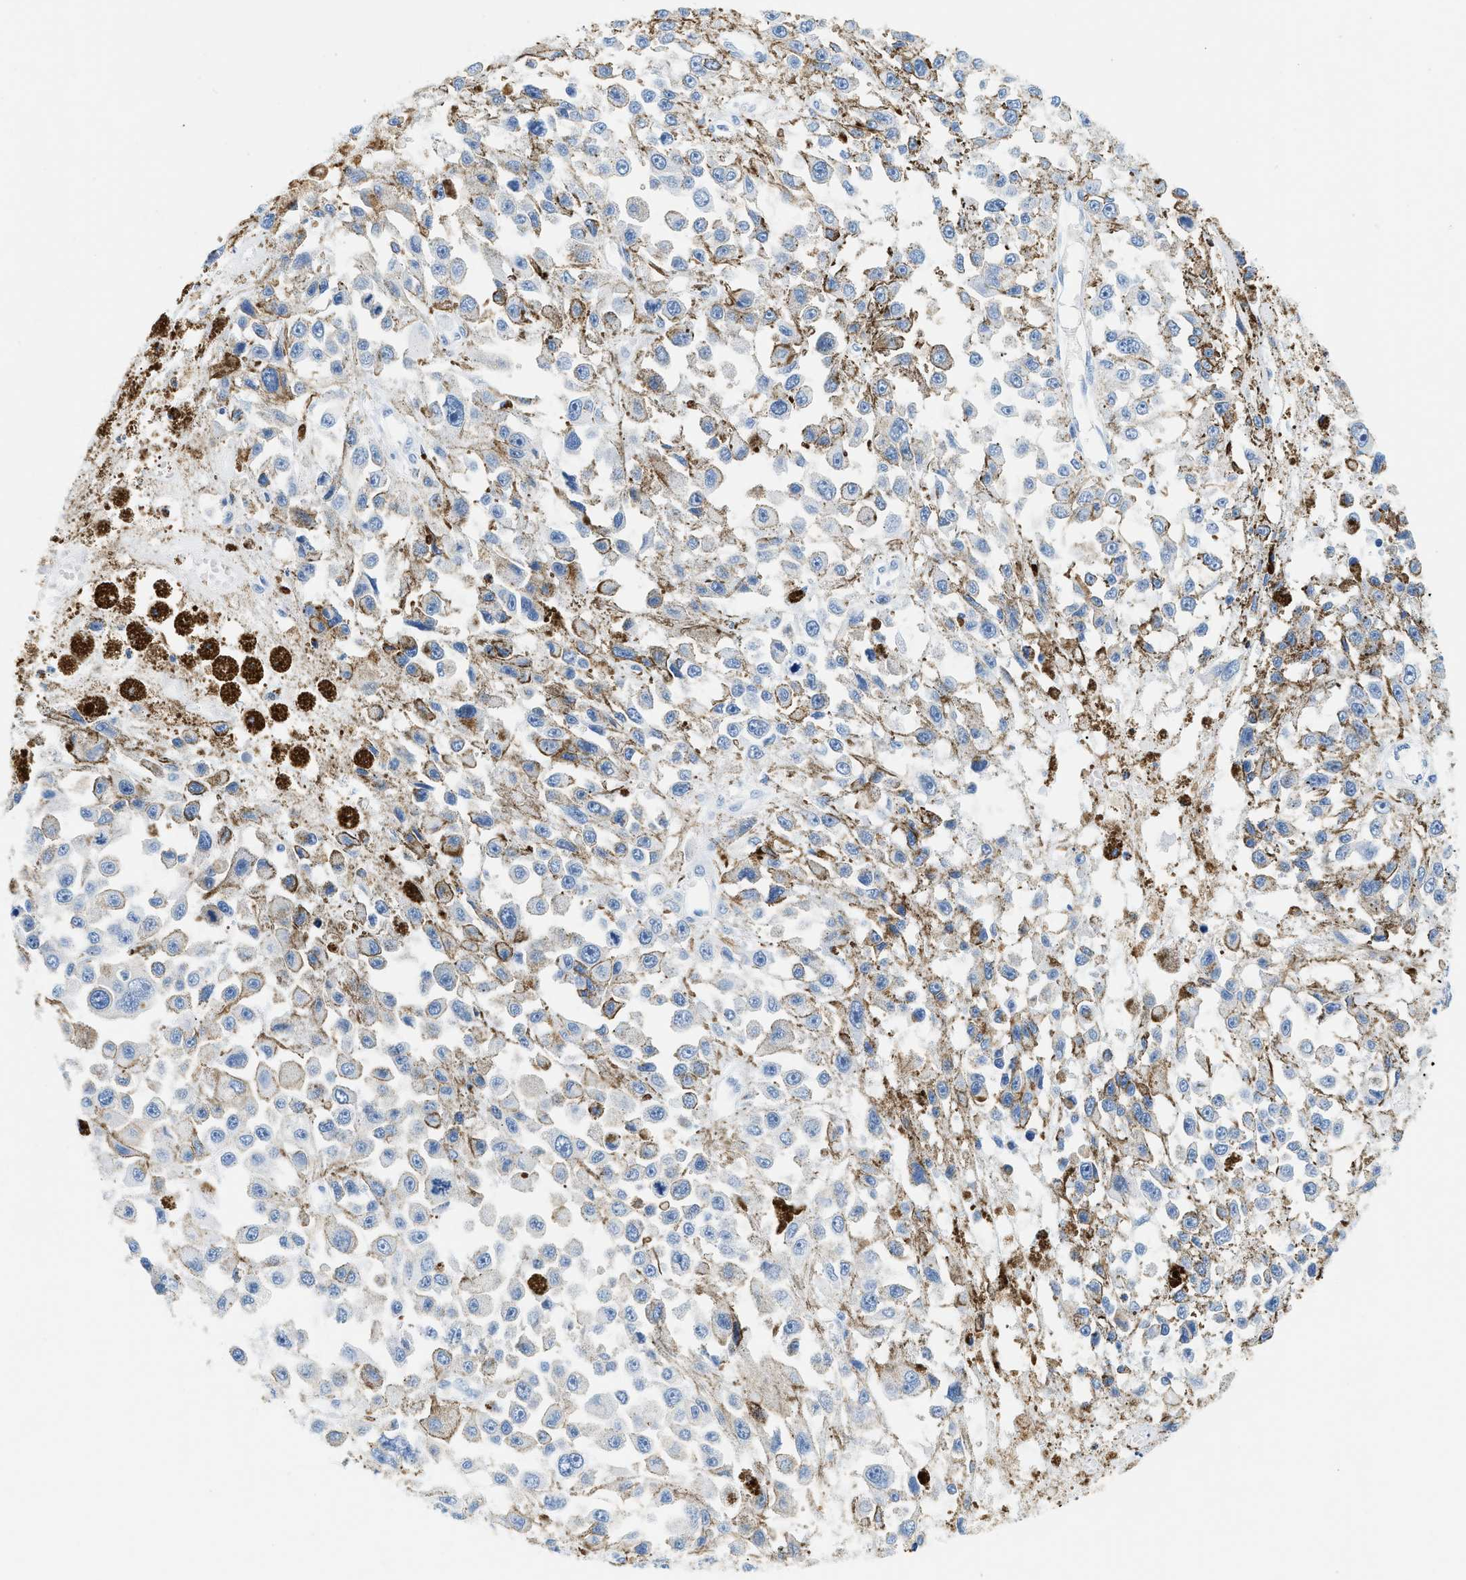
{"staining": {"intensity": "weak", "quantity": "<25%", "location": "cytoplasmic/membranous"}, "tissue": "melanoma", "cell_type": "Tumor cells", "image_type": "cancer", "snomed": [{"axis": "morphology", "description": "Malignant melanoma, Metastatic site"}, {"axis": "topography", "description": "Lymph node"}], "caption": "High magnification brightfield microscopy of melanoma stained with DAB (3,3'-diaminobenzidine) (brown) and counterstained with hematoxylin (blue): tumor cells show no significant expression. (IHC, brightfield microscopy, high magnification).", "gene": "STXBP2", "patient": {"sex": "male", "age": 59}}